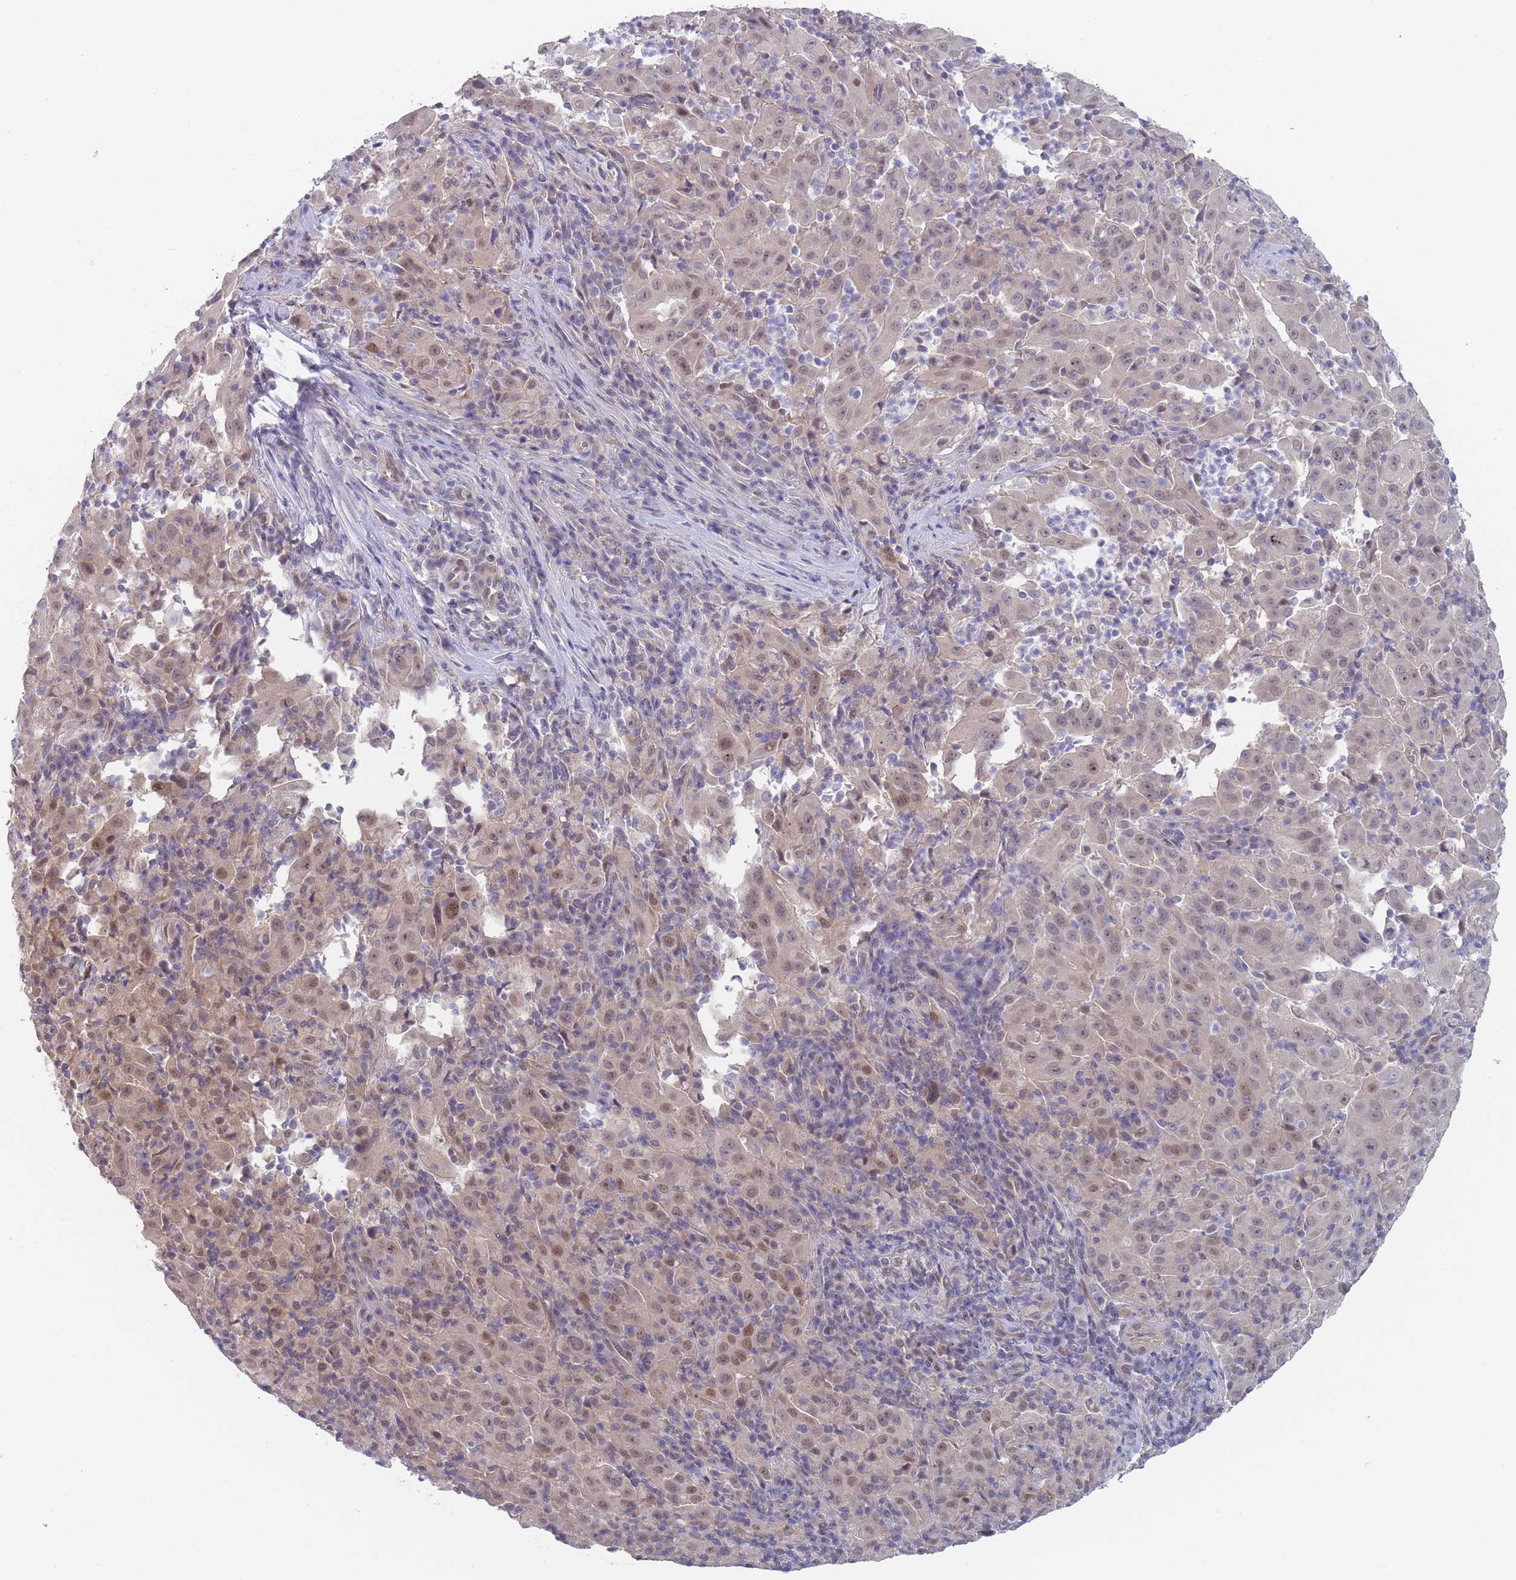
{"staining": {"intensity": "weak", "quantity": "25%-75%", "location": "nuclear"}, "tissue": "pancreatic cancer", "cell_type": "Tumor cells", "image_type": "cancer", "snomed": [{"axis": "morphology", "description": "Adenocarcinoma, NOS"}, {"axis": "topography", "description": "Pancreas"}], "caption": "The micrograph displays immunohistochemical staining of pancreatic cancer. There is weak nuclear staining is seen in approximately 25%-75% of tumor cells. (IHC, brightfield microscopy, high magnification).", "gene": "ANKRD10", "patient": {"sex": "male", "age": 63}}